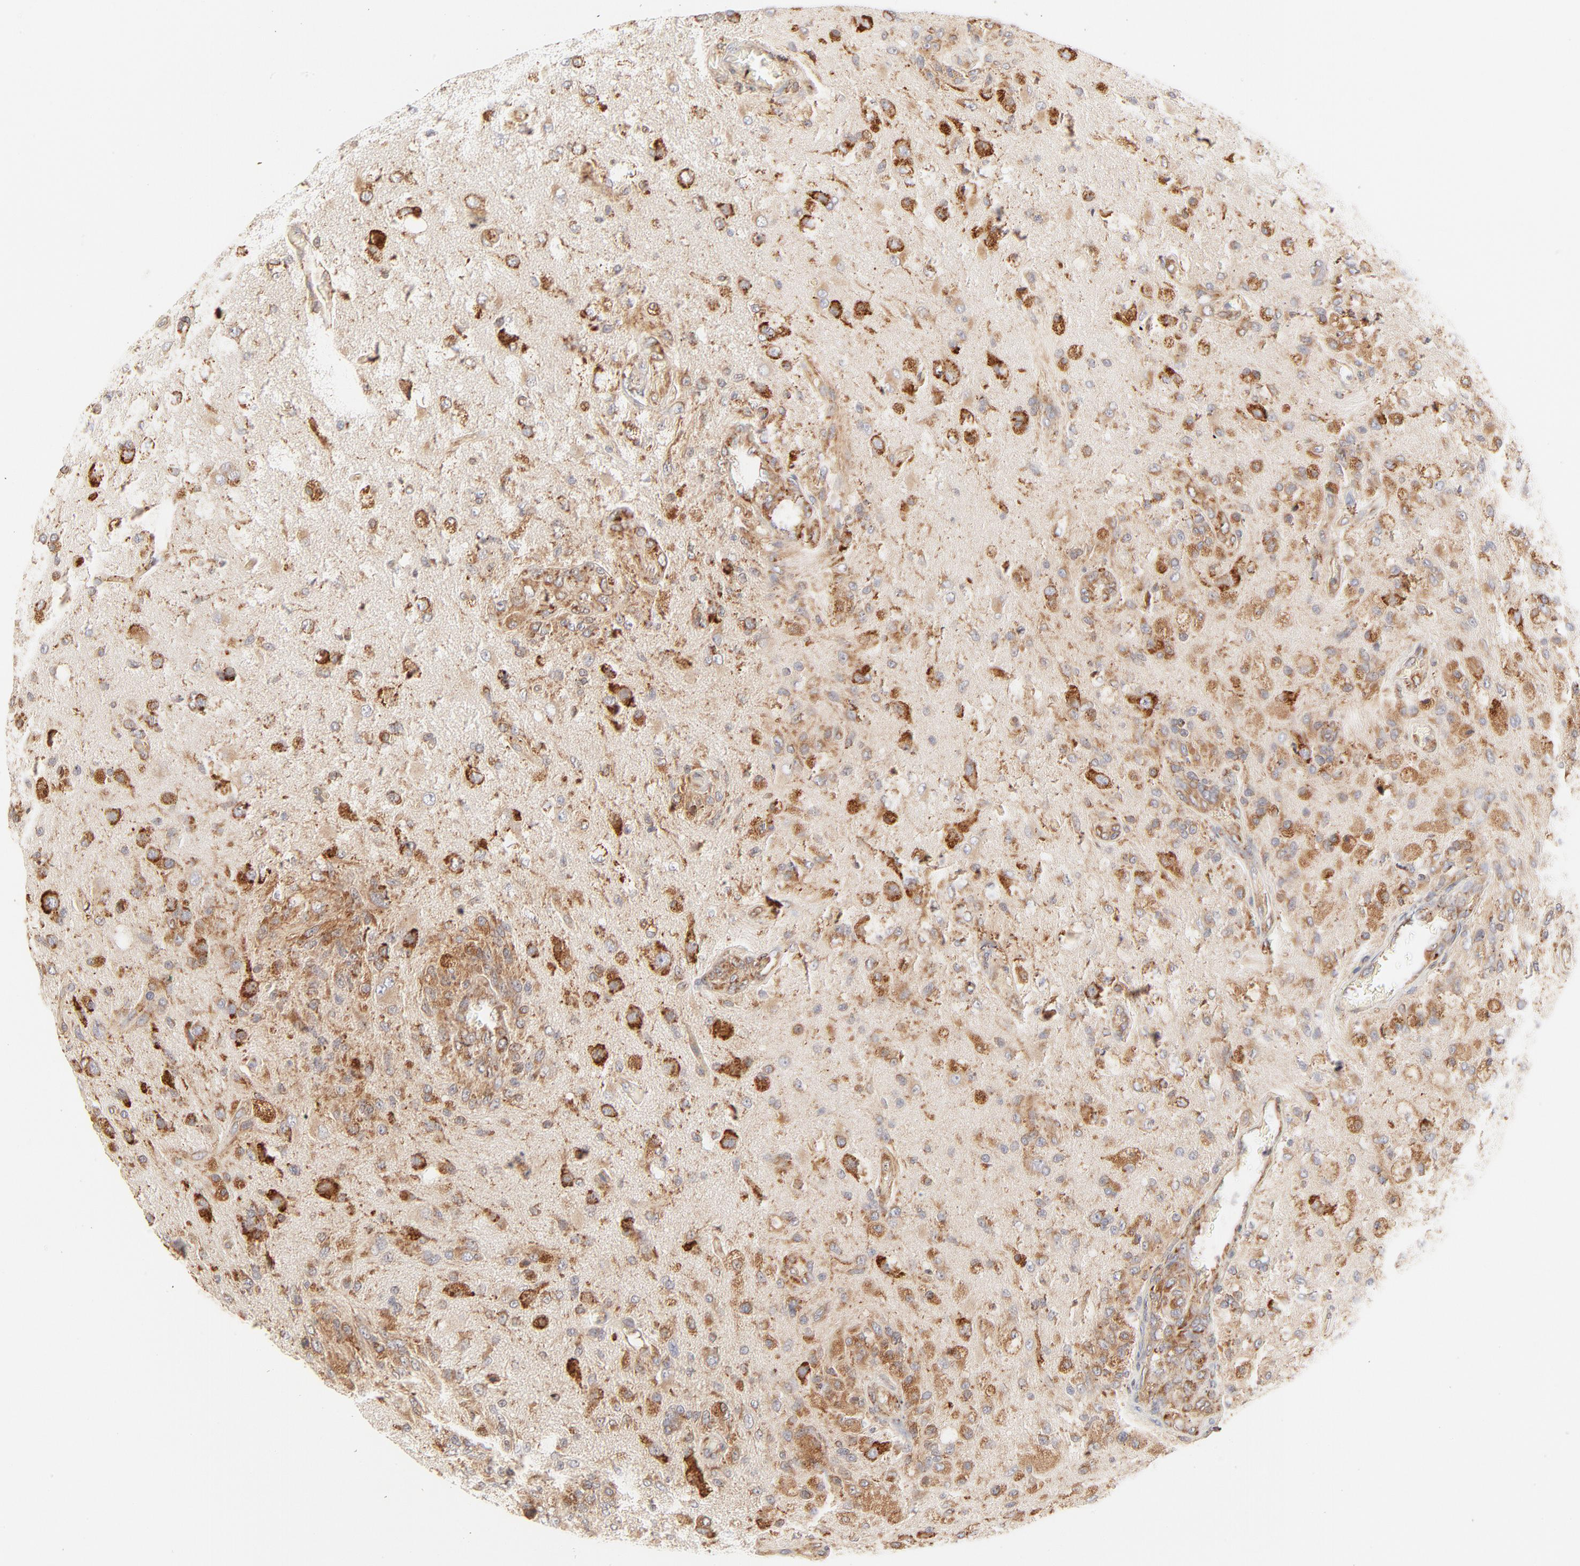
{"staining": {"intensity": "strong", "quantity": "25%-75%", "location": "cytoplasmic/membranous"}, "tissue": "glioma", "cell_type": "Tumor cells", "image_type": "cancer", "snomed": [{"axis": "morphology", "description": "Normal tissue, NOS"}, {"axis": "morphology", "description": "Glioma, malignant, High grade"}, {"axis": "topography", "description": "Cerebral cortex"}], "caption": "A photomicrograph of human malignant high-grade glioma stained for a protein reveals strong cytoplasmic/membranous brown staining in tumor cells.", "gene": "PARP12", "patient": {"sex": "male", "age": 77}}